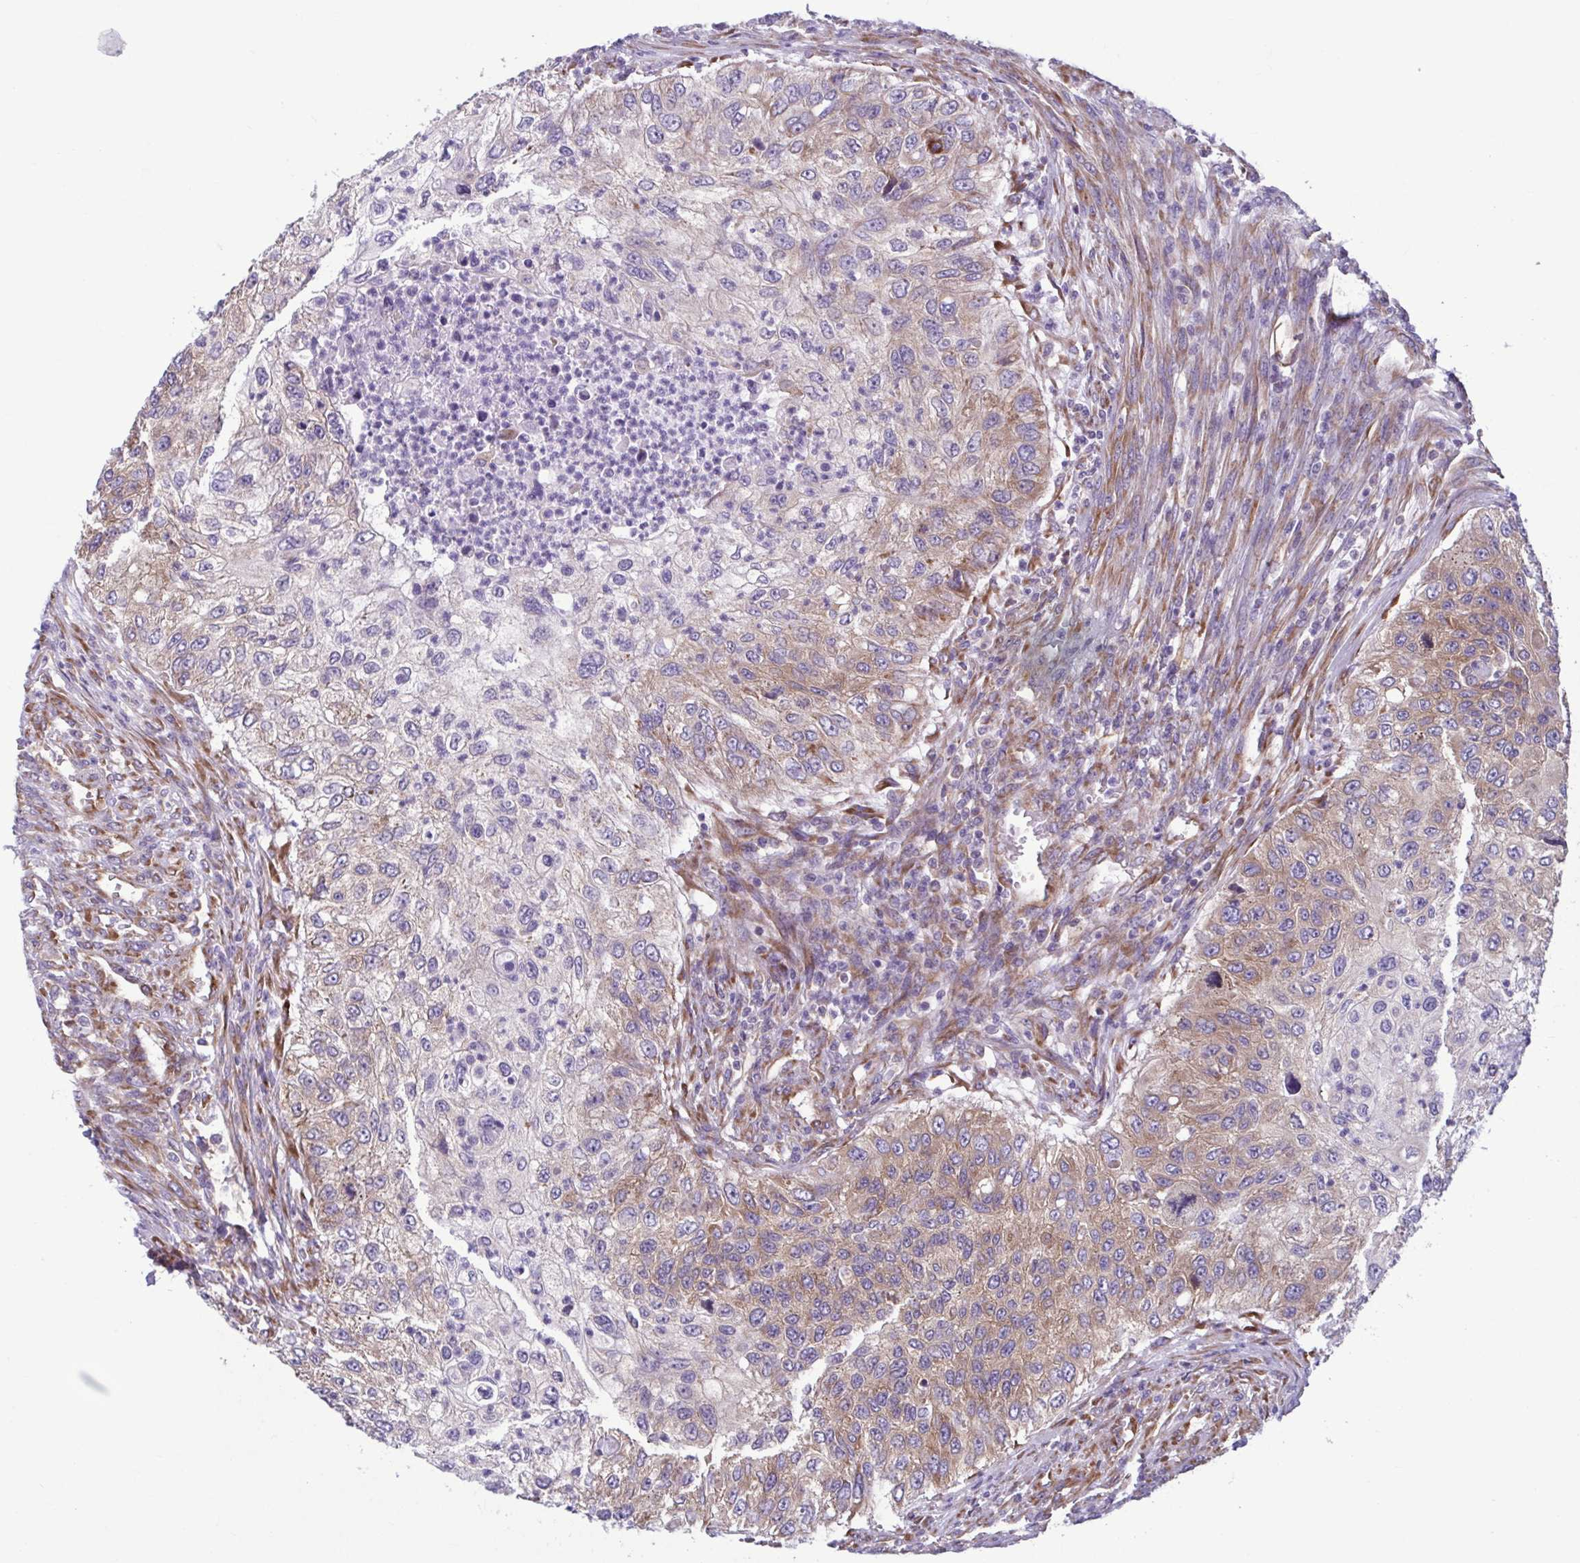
{"staining": {"intensity": "moderate", "quantity": "25%-75%", "location": "cytoplasmic/membranous"}, "tissue": "urothelial cancer", "cell_type": "Tumor cells", "image_type": "cancer", "snomed": [{"axis": "morphology", "description": "Urothelial carcinoma, High grade"}, {"axis": "topography", "description": "Urinary bladder"}], "caption": "Tumor cells reveal moderate cytoplasmic/membranous expression in approximately 25%-75% of cells in urothelial cancer.", "gene": "RPS16", "patient": {"sex": "female", "age": 60}}